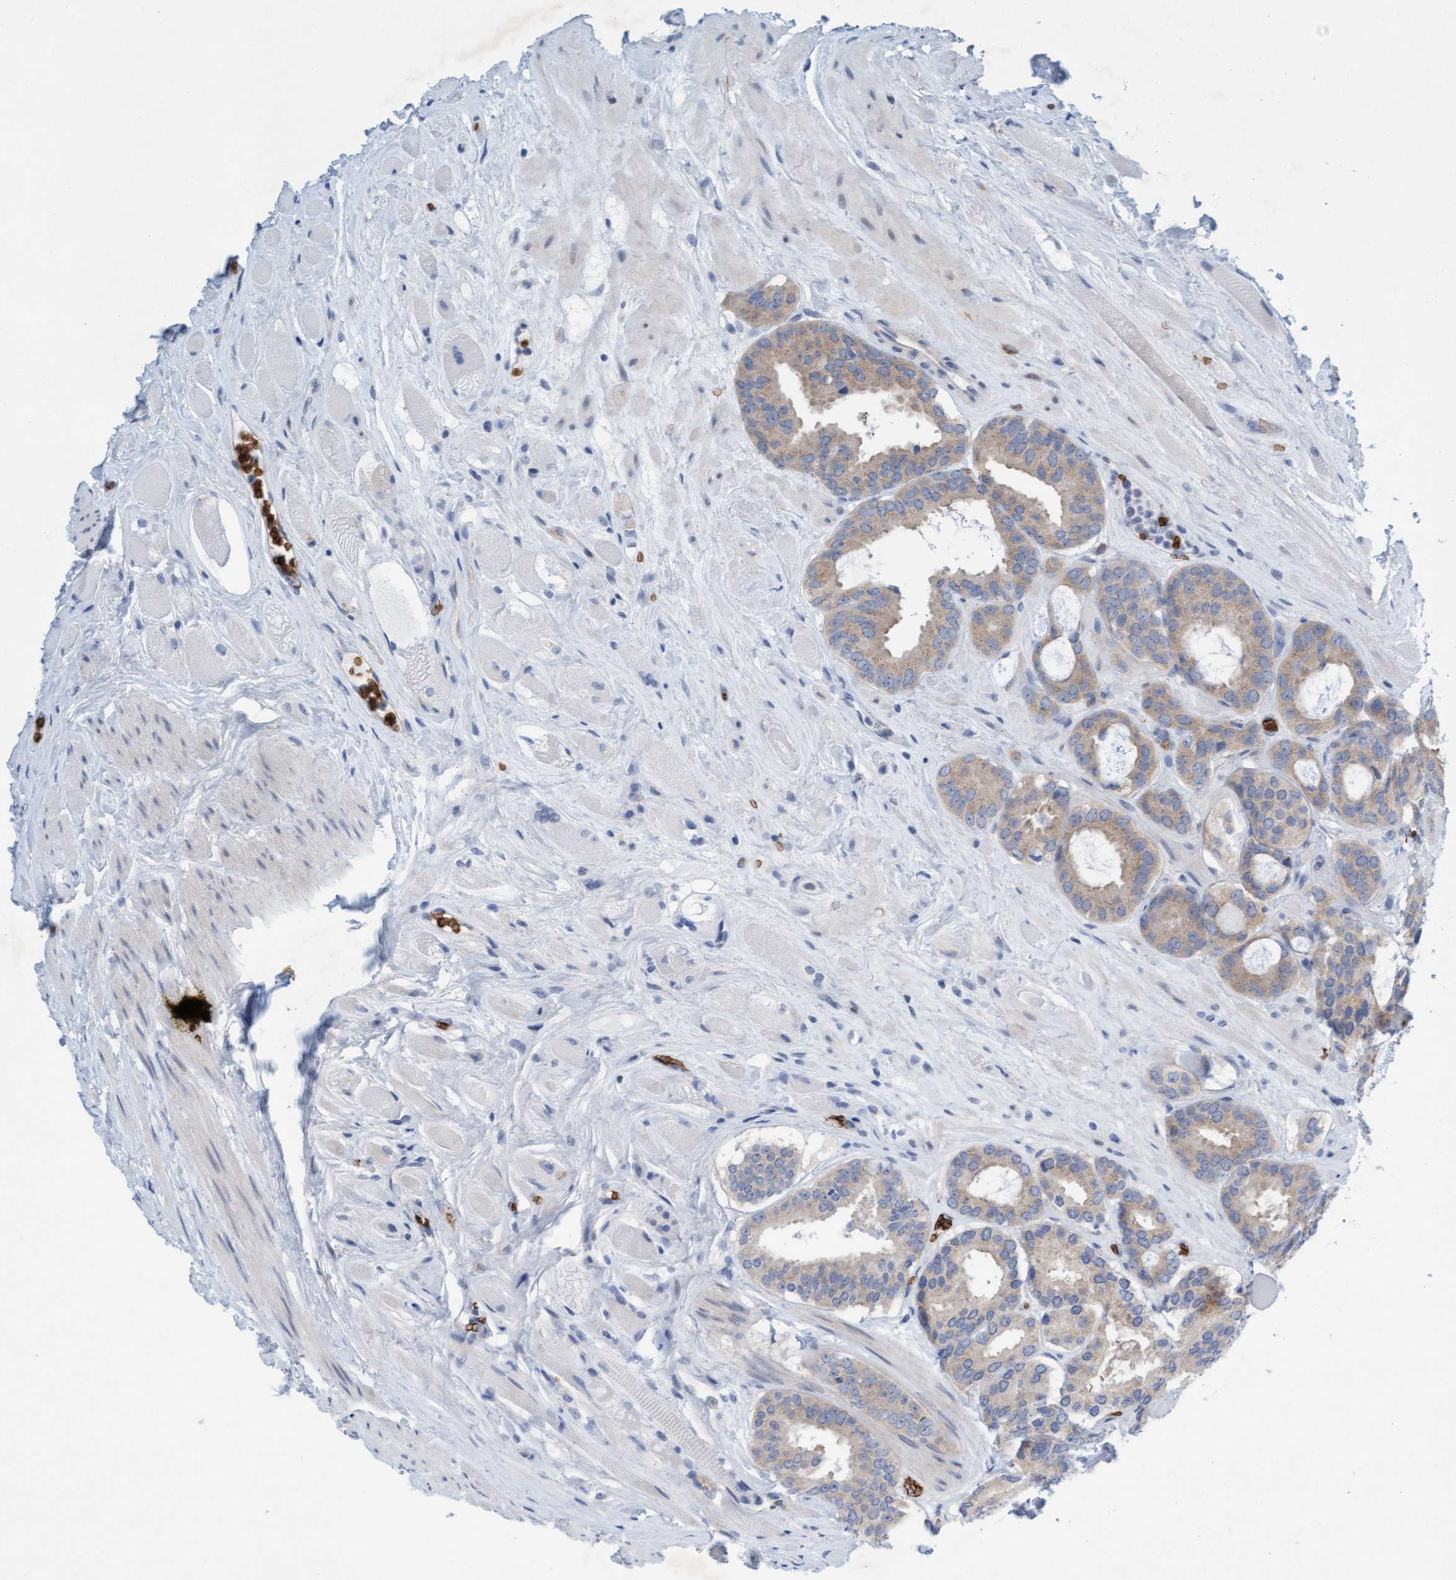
{"staining": {"intensity": "weak", "quantity": ">75%", "location": "cytoplasmic/membranous"}, "tissue": "prostate cancer", "cell_type": "Tumor cells", "image_type": "cancer", "snomed": [{"axis": "morphology", "description": "Adenocarcinoma, Low grade"}, {"axis": "topography", "description": "Prostate"}], "caption": "A histopathology image showing weak cytoplasmic/membranous positivity in about >75% of tumor cells in prostate cancer, as visualized by brown immunohistochemical staining.", "gene": "SPEM2", "patient": {"sex": "male", "age": 69}}